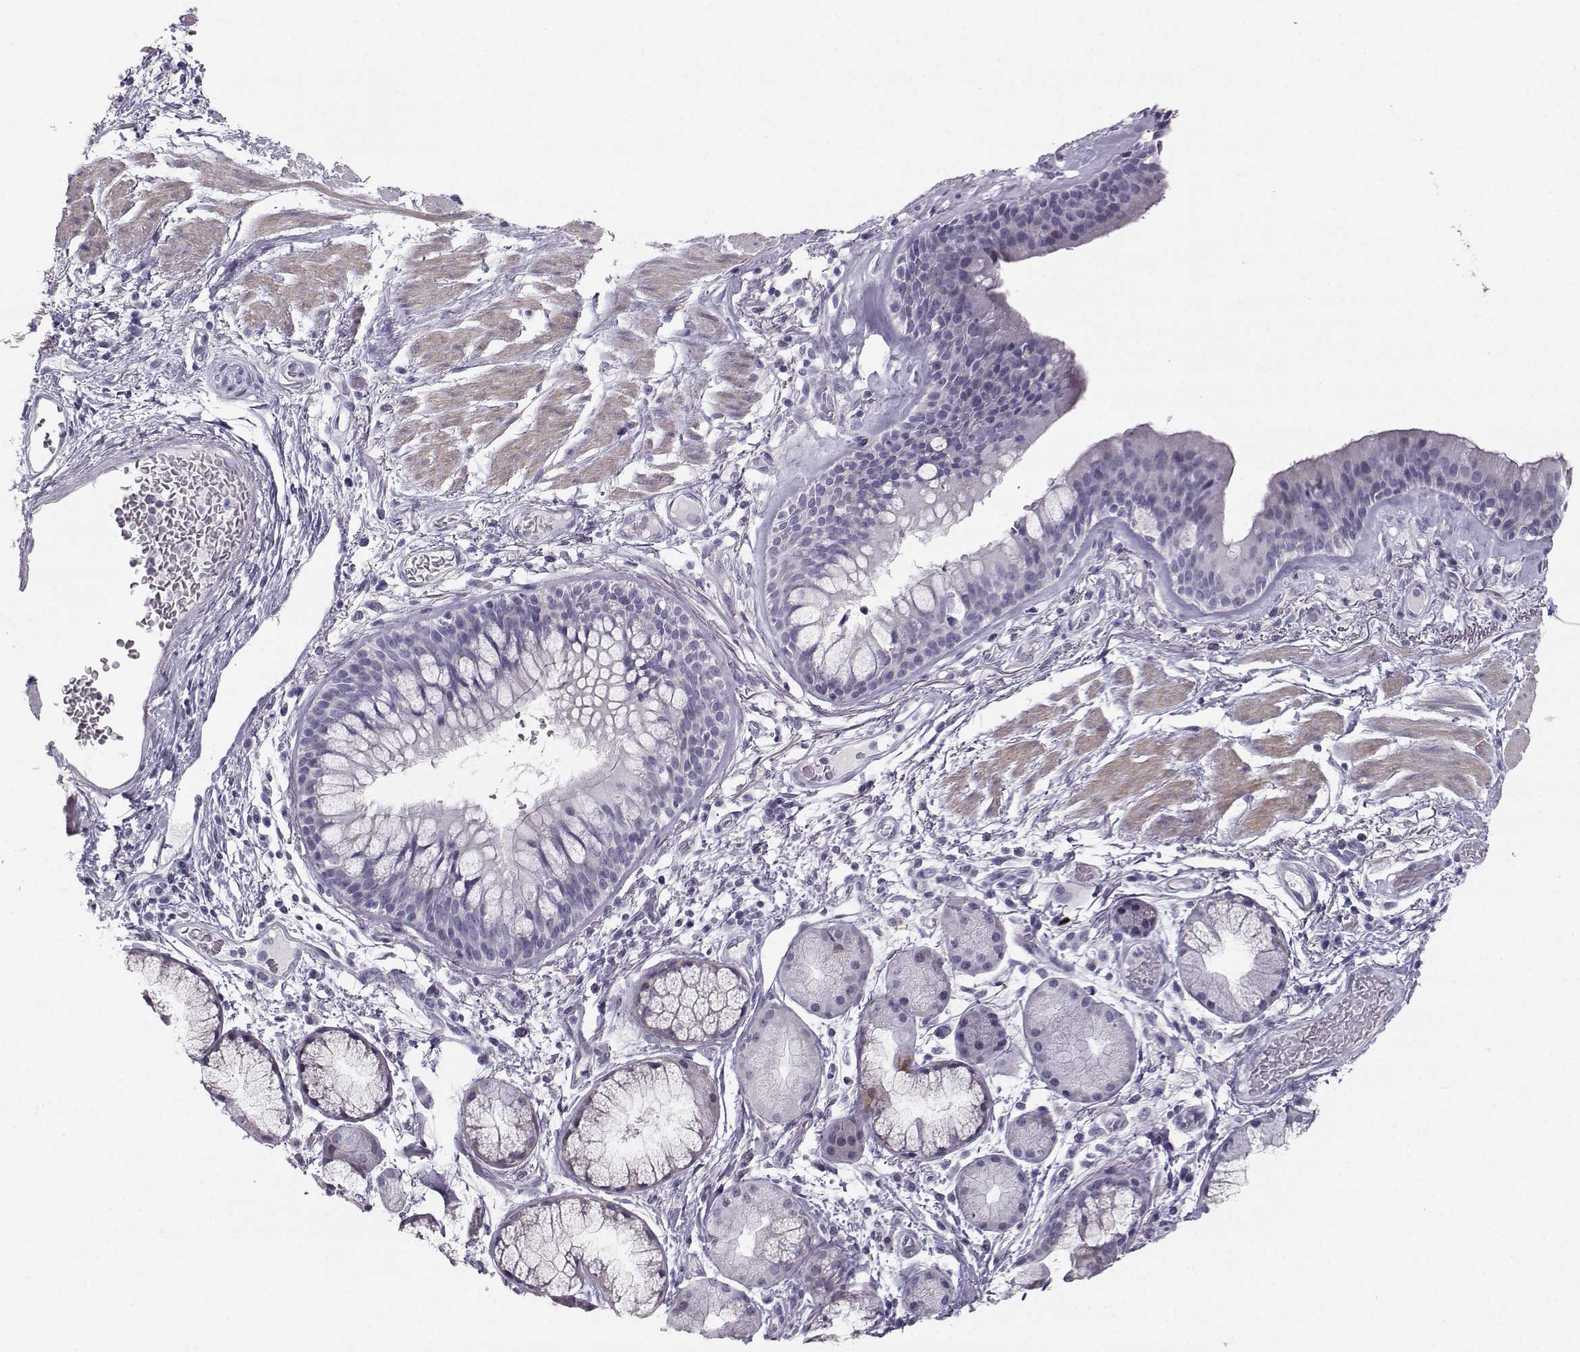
{"staining": {"intensity": "weak", "quantity": "<25%", "location": "cytoplasmic/membranous"}, "tissue": "bronchus", "cell_type": "Respiratory epithelial cells", "image_type": "normal", "snomed": [{"axis": "morphology", "description": "Normal tissue, NOS"}, {"axis": "topography", "description": "Bronchus"}, {"axis": "topography", "description": "Lung"}], "caption": "Immunohistochemistry photomicrograph of benign human bronchus stained for a protein (brown), which demonstrates no expression in respiratory epithelial cells.", "gene": "CASR", "patient": {"sex": "female", "age": 57}}